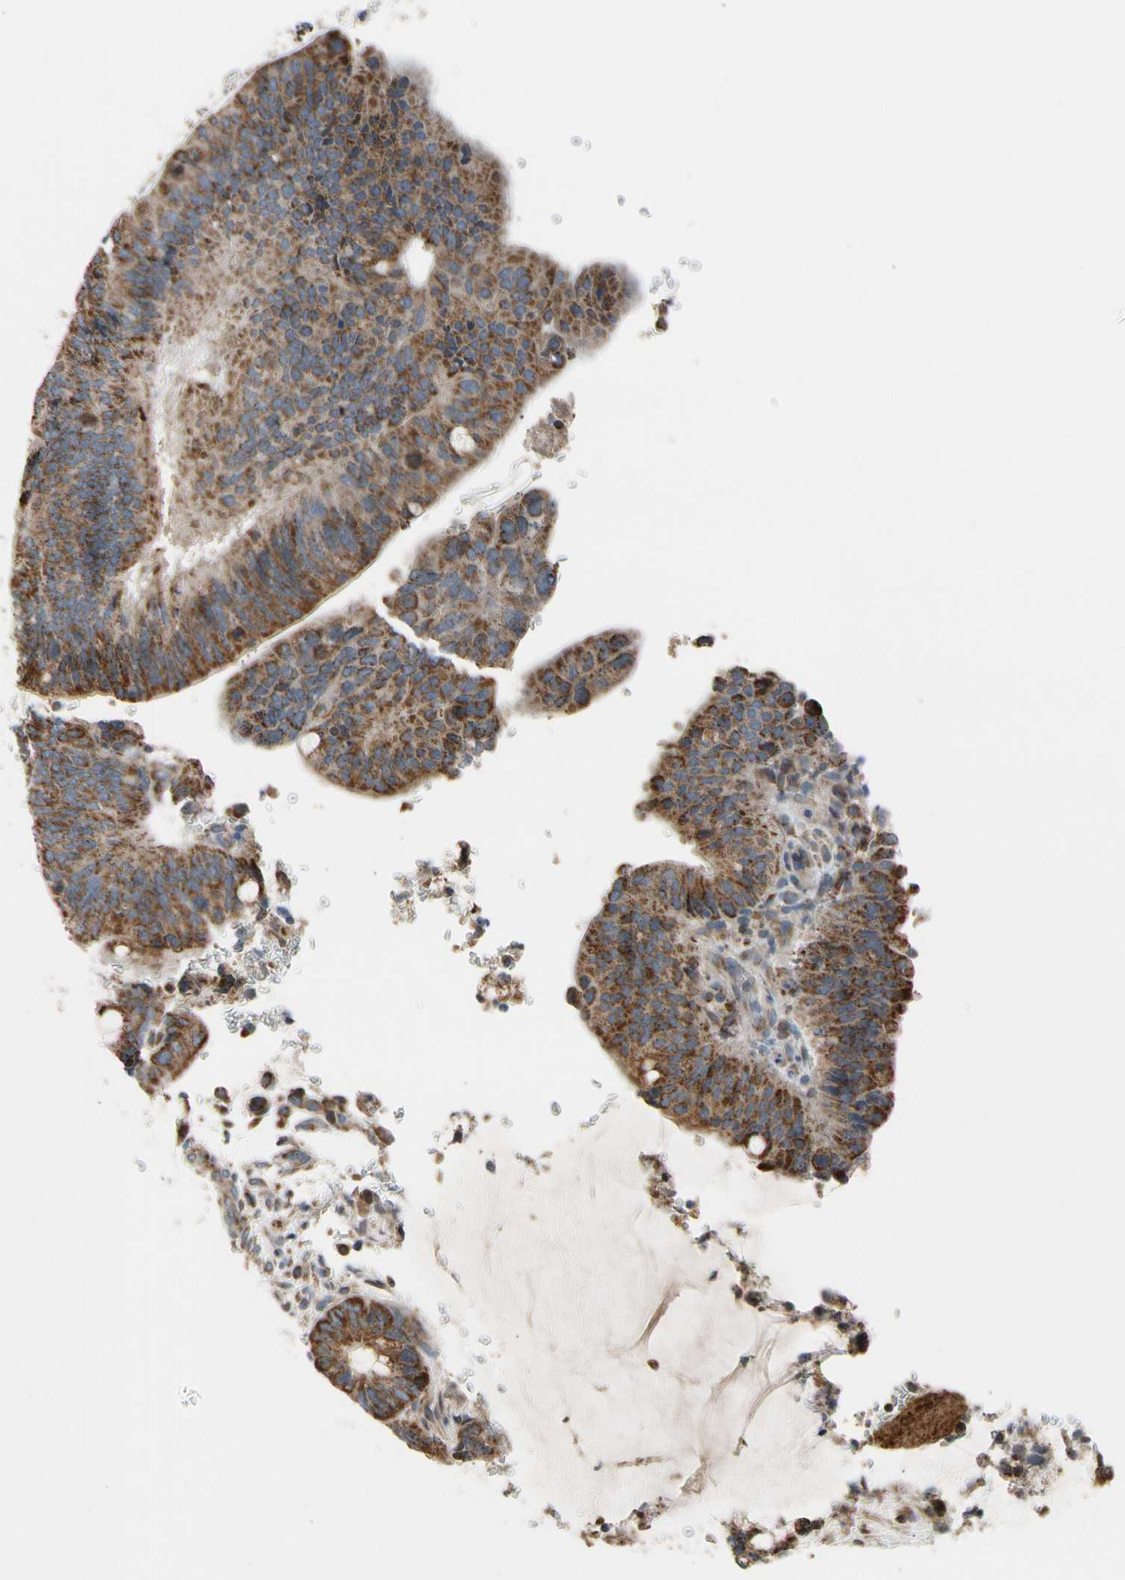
{"staining": {"intensity": "moderate", "quantity": ">75%", "location": "cytoplasmic/membranous"}, "tissue": "colorectal cancer", "cell_type": "Tumor cells", "image_type": "cancer", "snomed": [{"axis": "morphology", "description": "Normal tissue, NOS"}, {"axis": "morphology", "description": "Adenocarcinoma, NOS"}, {"axis": "topography", "description": "Rectum"}, {"axis": "topography", "description": "Peripheral nerve tissue"}], "caption": "IHC of colorectal adenocarcinoma reveals medium levels of moderate cytoplasmic/membranous staining in about >75% of tumor cells.", "gene": "NPHP3", "patient": {"sex": "male", "age": 92}}